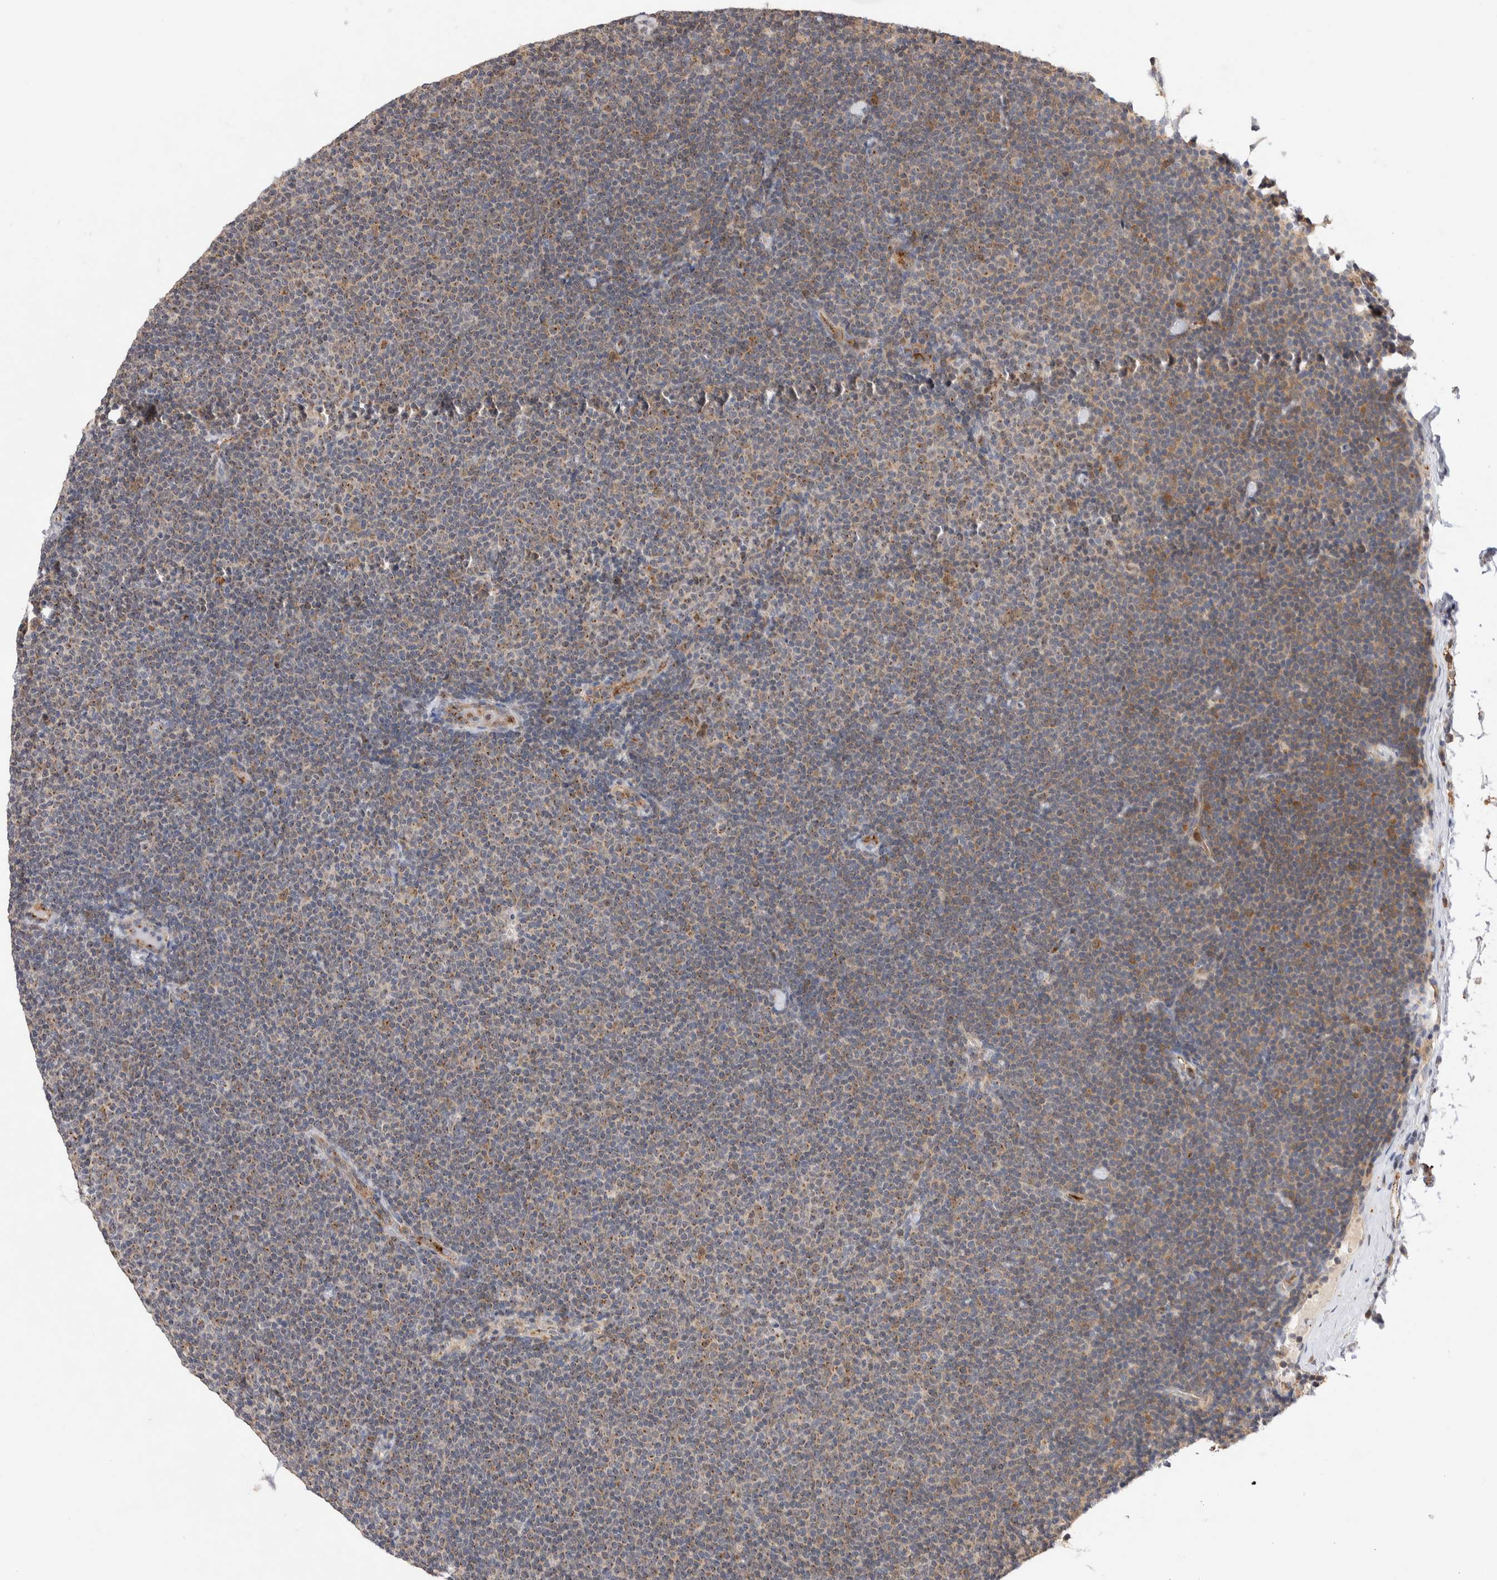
{"staining": {"intensity": "weak", "quantity": "25%-75%", "location": "cytoplasmic/membranous"}, "tissue": "lymphoma", "cell_type": "Tumor cells", "image_type": "cancer", "snomed": [{"axis": "morphology", "description": "Malignant lymphoma, non-Hodgkin's type, Low grade"}, {"axis": "topography", "description": "Lymph node"}], "caption": "Lymphoma stained for a protein (brown) reveals weak cytoplasmic/membranous positive staining in approximately 25%-75% of tumor cells.", "gene": "NSMAF", "patient": {"sex": "female", "age": 53}}